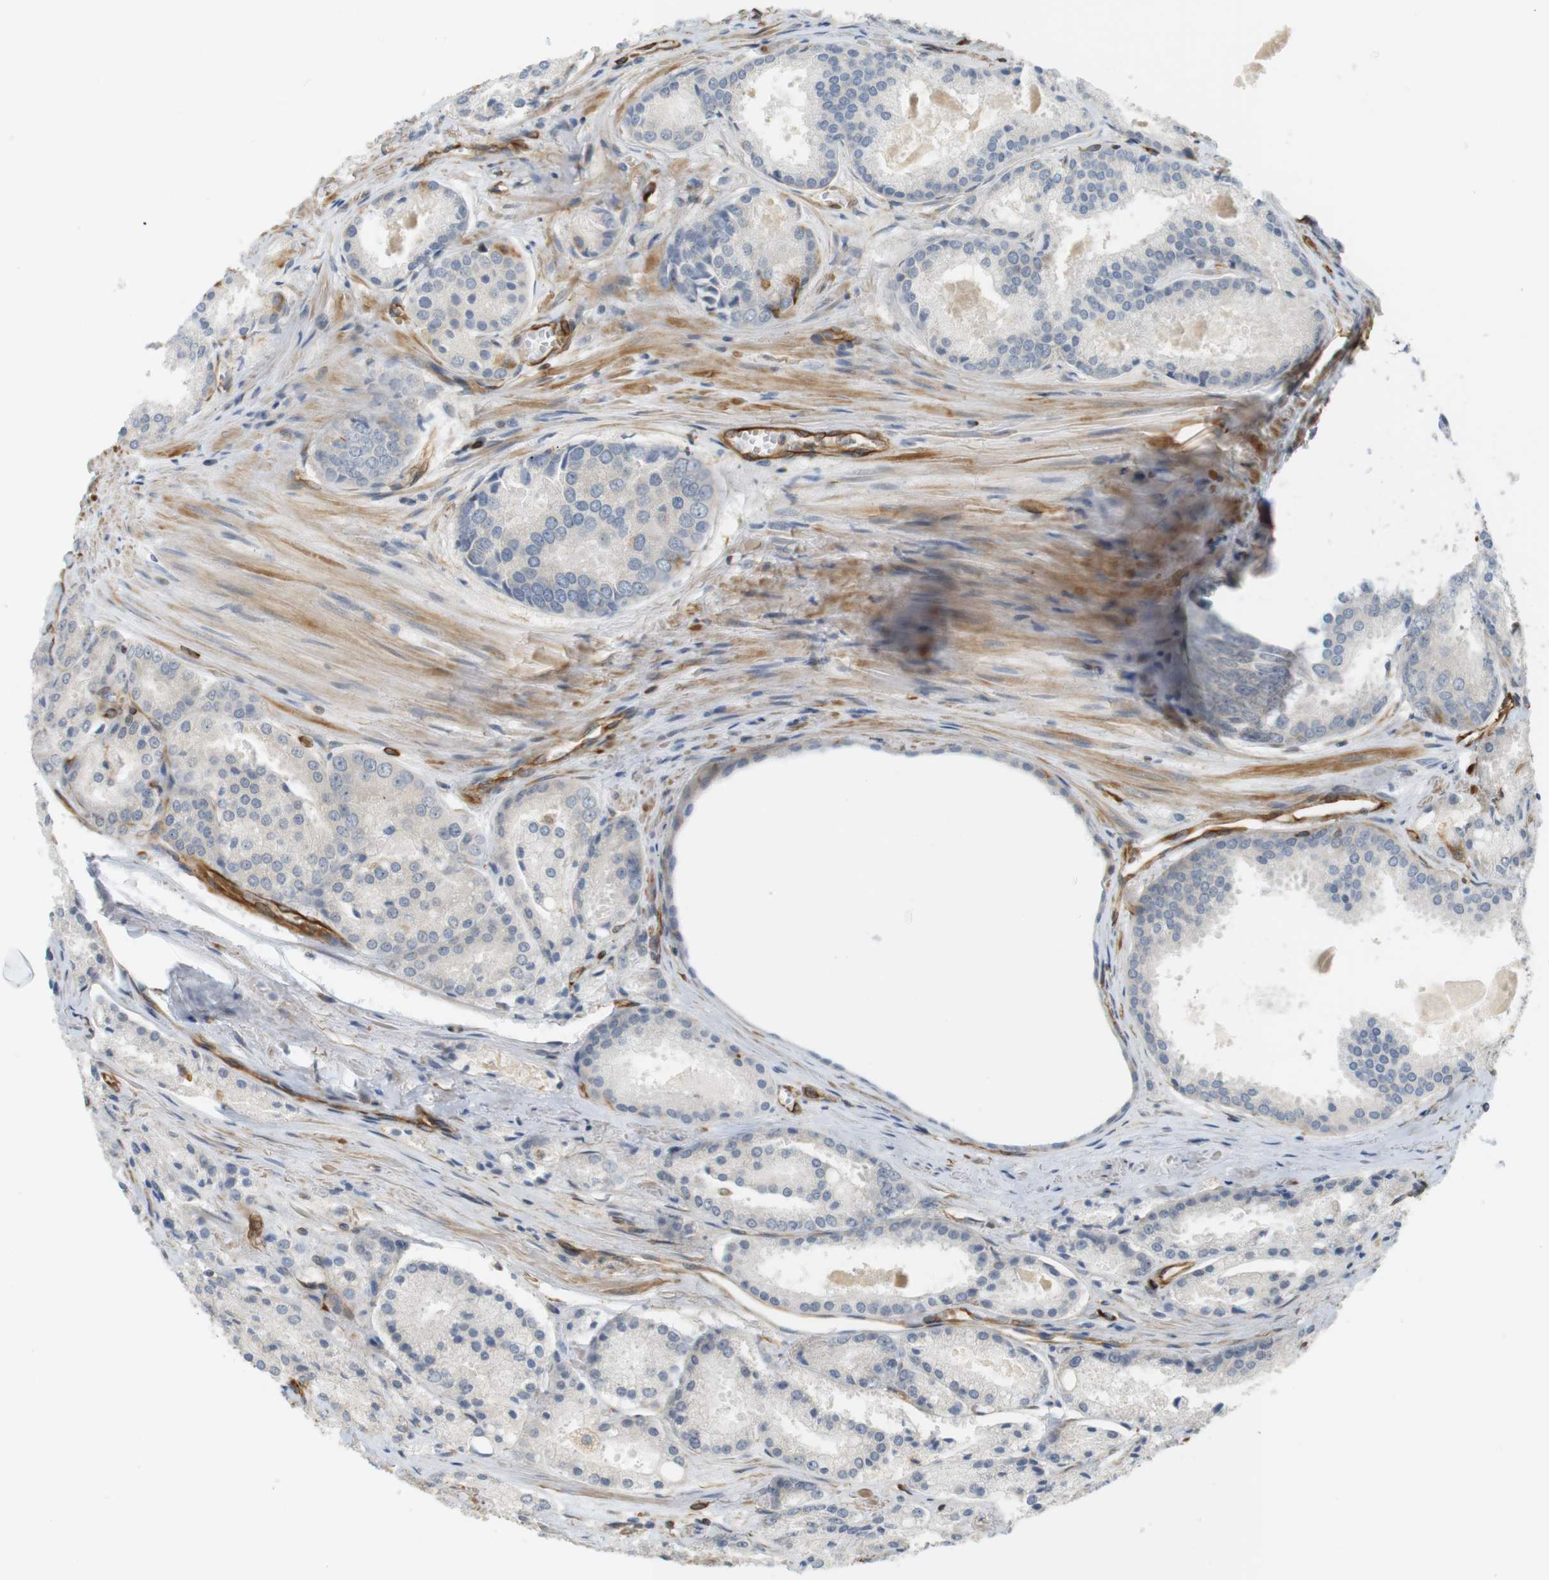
{"staining": {"intensity": "negative", "quantity": "none", "location": "none"}, "tissue": "prostate cancer", "cell_type": "Tumor cells", "image_type": "cancer", "snomed": [{"axis": "morphology", "description": "Adenocarcinoma, Low grade"}, {"axis": "topography", "description": "Prostate"}], "caption": "DAB immunohistochemical staining of human prostate cancer exhibits no significant expression in tumor cells.", "gene": "CYTH3", "patient": {"sex": "male", "age": 64}}